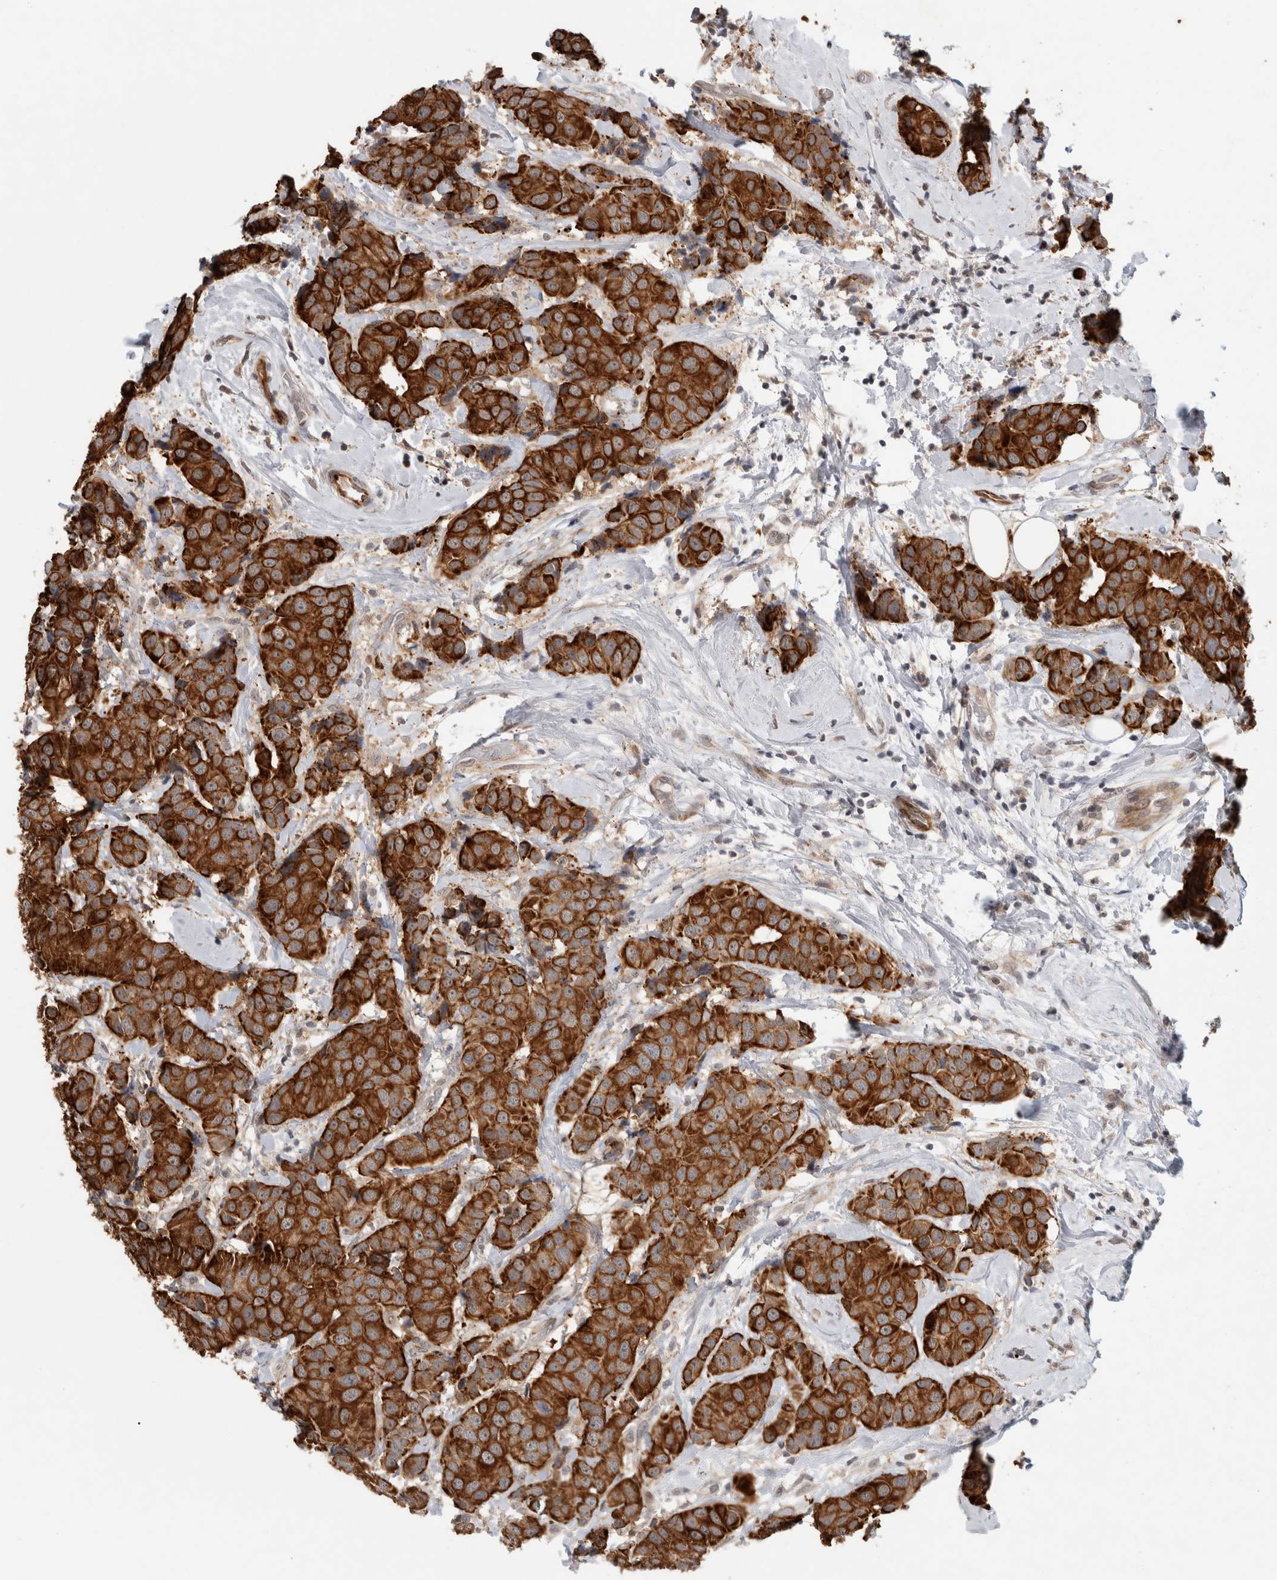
{"staining": {"intensity": "moderate", "quantity": ">75%", "location": "cytoplasmic/membranous"}, "tissue": "breast cancer", "cell_type": "Tumor cells", "image_type": "cancer", "snomed": [{"axis": "morphology", "description": "Normal tissue, NOS"}, {"axis": "morphology", "description": "Duct carcinoma"}, {"axis": "topography", "description": "Breast"}], "caption": "Breast cancer (invasive ductal carcinoma) stained with DAB (3,3'-diaminobenzidine) immunohistochemistry displays medium levels of moderate cytoplasmic/membranous expression in about >75% of tumor cells.", "gene": "CRISPLD1", "patient": {"sex": "female", "age": 39}}